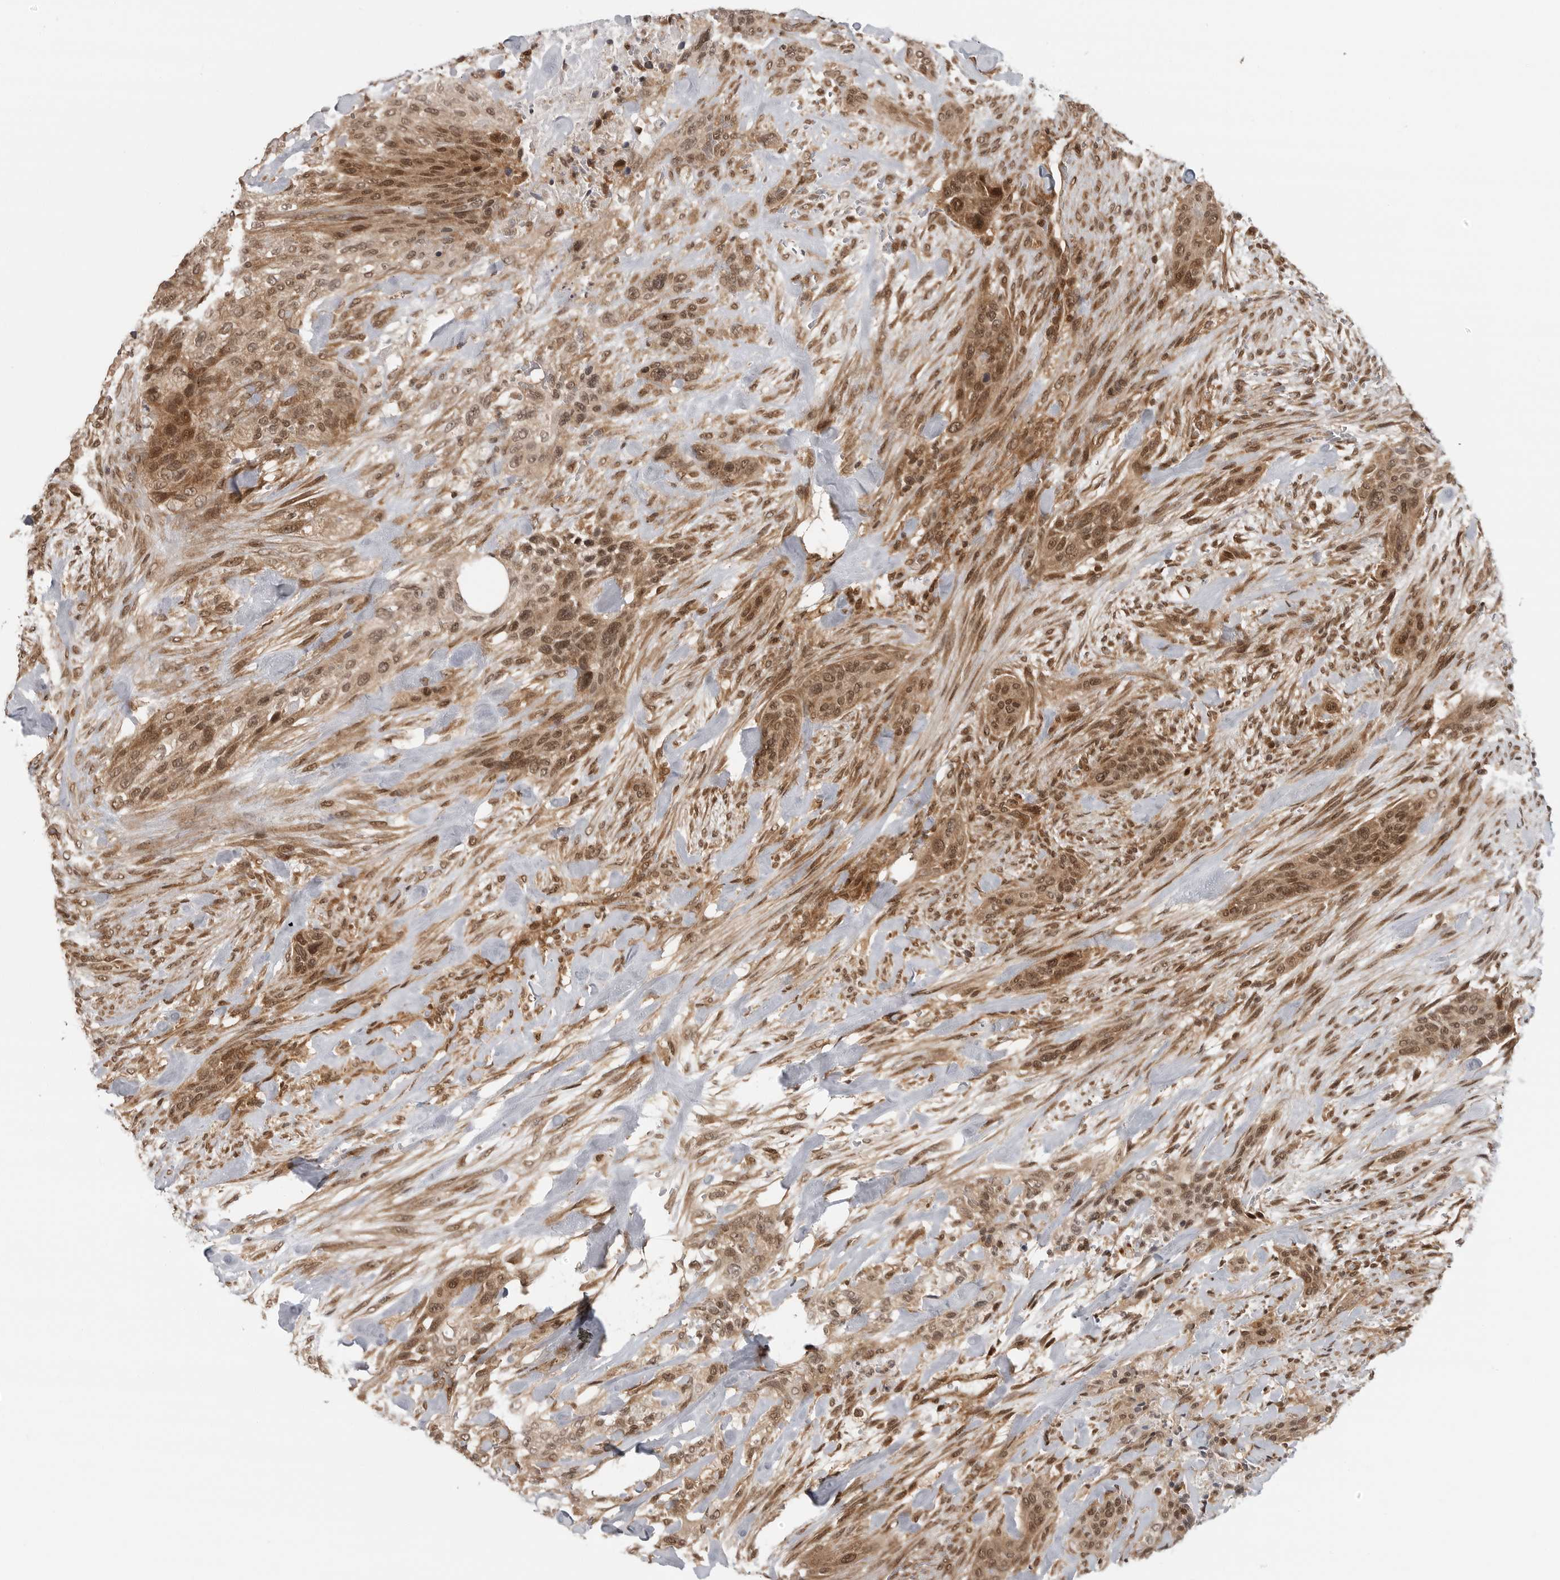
{"staining": {"intensity": "moderate", "quantity": ">75%", "location": "cytoplasmic/membranous,nuclear"}, "tissue": "urothelial cancer", "cell_type": "Tumor cells", "image_type": "cancer", "snomed": [{"axis": "morphology", "description": "Urothelial carcinoma, High grade"}, {"axis": "topography", "description": "Urinary bladder"}], "caption": "Urothelial cancer tissue exhibits moderate cytoplasmic/membranous and nuclear expression in approximately >75% of tumor cells", "gene": "SZRD1", "patient": {"sex": "male", "age": 35}}